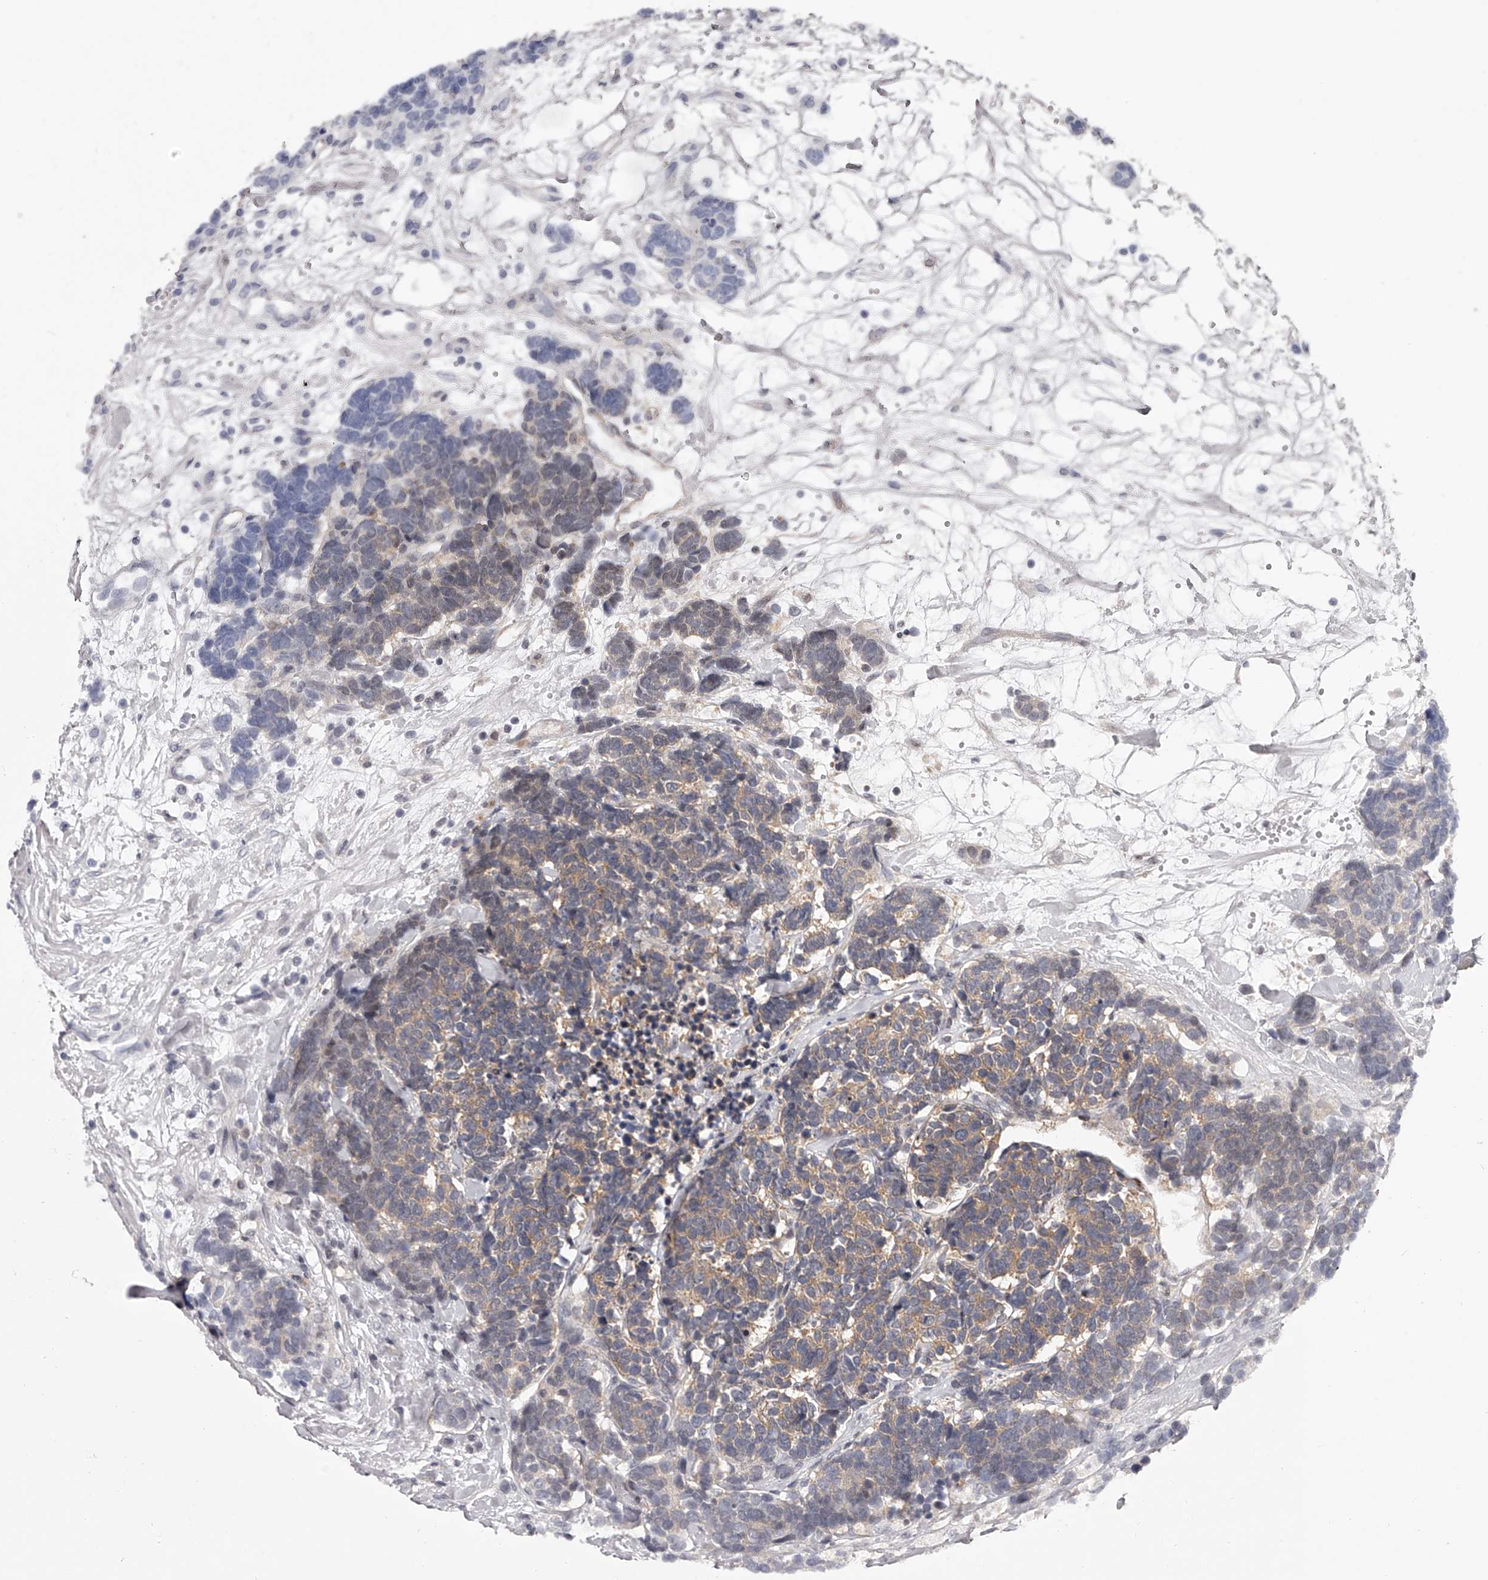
{"staining": {"intensity": "weak", "quantity": "25%-75%", "location": "cytoplasmic/membranous"}, "tissue": "carcinoid", "cell_type": "Tumor cells", "image_type": "cancer", "snomed": [{"axis": "morphology", "description": "Carcinoma, NOS"}, {"axis": "morphology", "description": "Carcinoid, malignant, NOS"}, {"axis": "topography", "description": "Urinary bladder"}], "caption": "A high-resolution histopathology image shows IHC staining of carcinoma, which demonstrates weak cytoplasmic/membranous expression in about 25%-75% of tumor cells.", "gene": "PFDN2", "patient": {"sex": "male", "age": 57}}